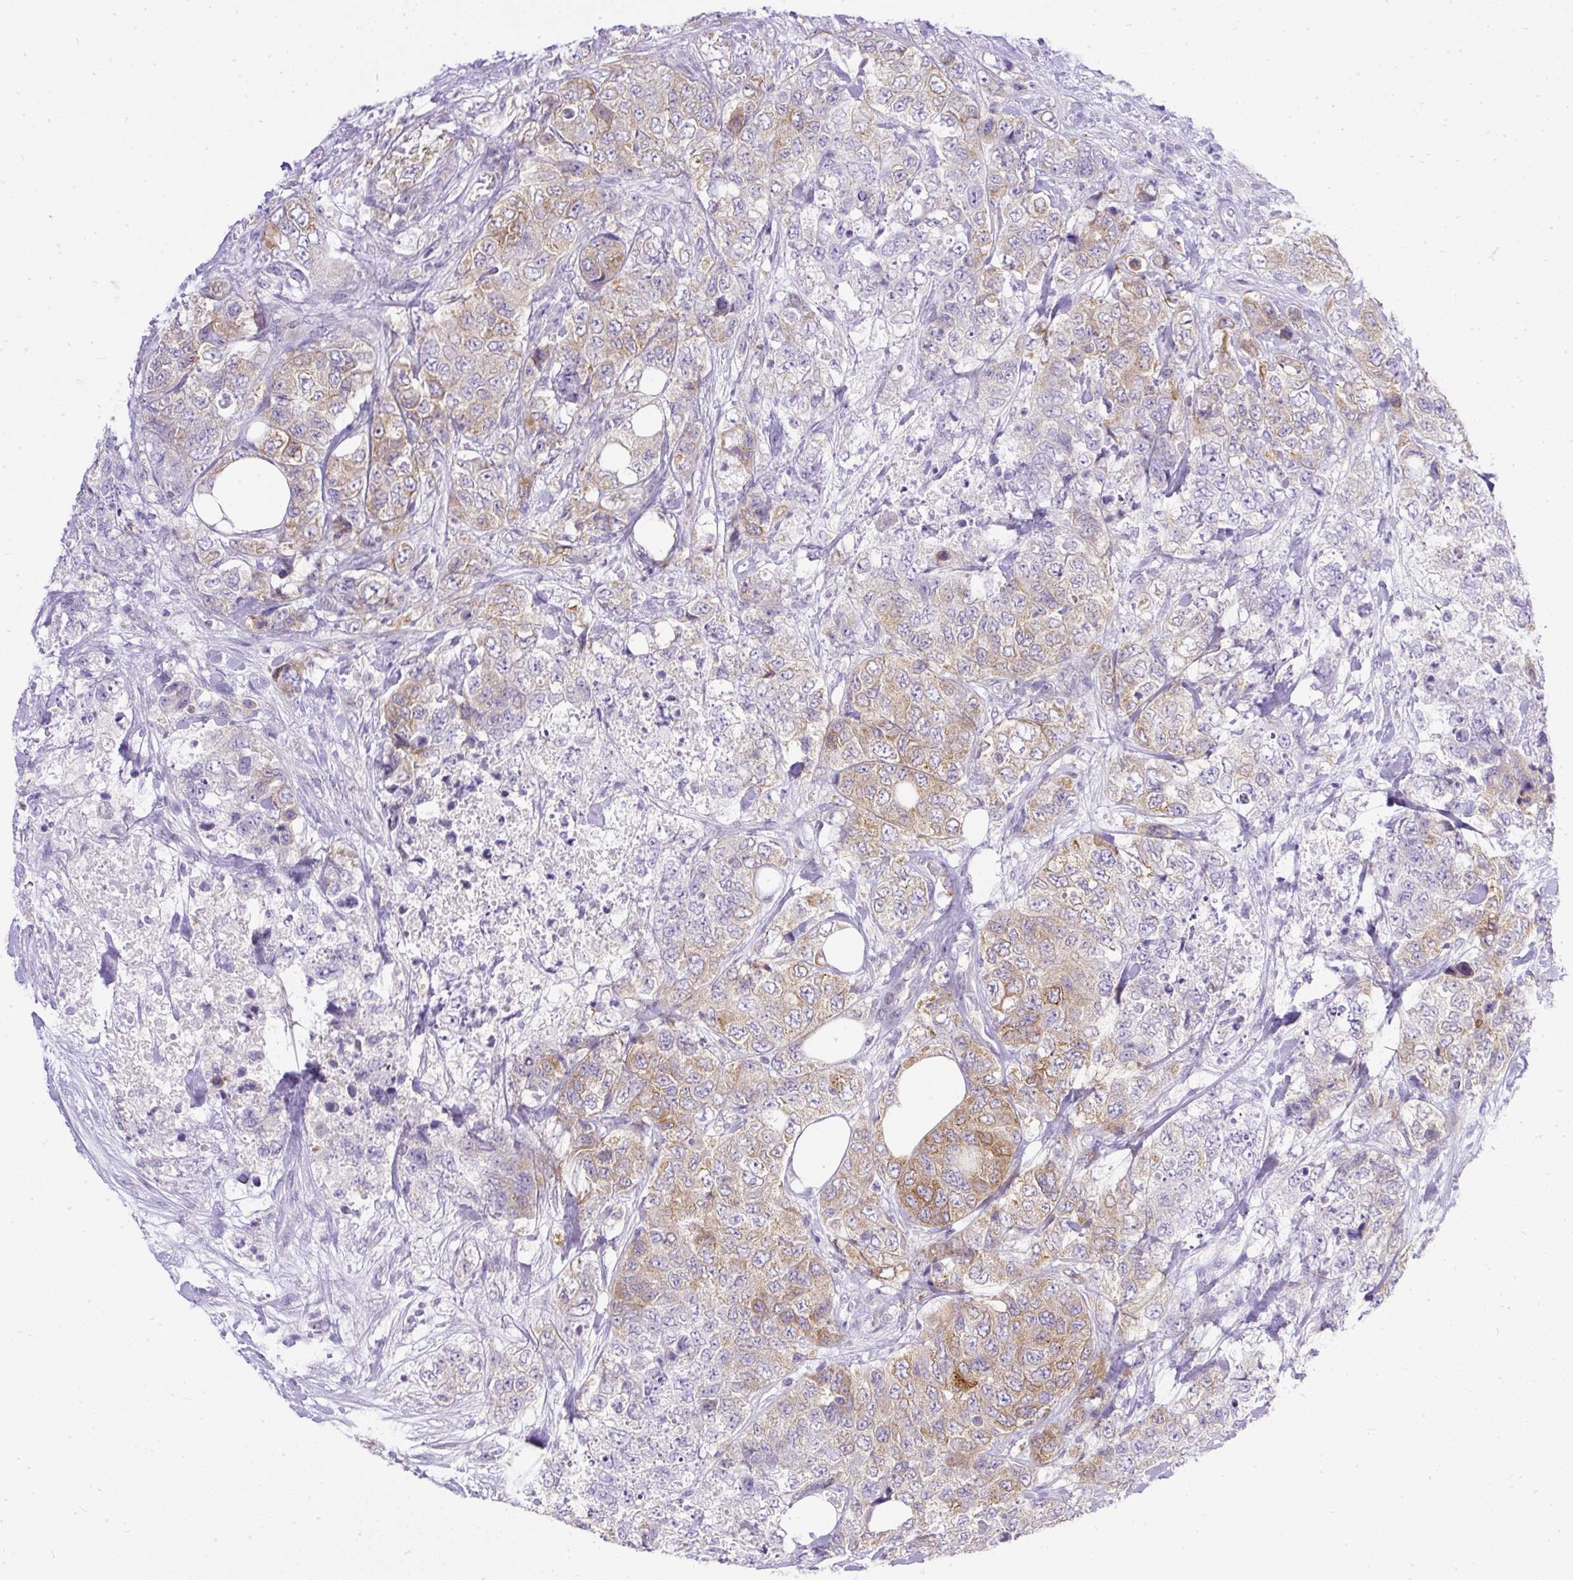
{"staining": {"intensity": "moderate", "quantity": "25%-75%", "location": "cytoplasmic/membranous"}, "tissue": "urothelial cancer", "cell_type": "Tumor cells", "image_type": "cancer", "snomed": [{"axis": "morphology", "description": "Urothelial carcinoma, High grade"}, {"axis": "topography", "description": "Urinary bladder"}], "caption": "Immunohistochemical staining of human urothelial carcinoma (high-grade) reveals moderate cytoplasmic/membranous protein positivity in about 25%-75% of tumor cells.", "gene": "AMFR", "patient": {"sex": "female", "age": 78}}